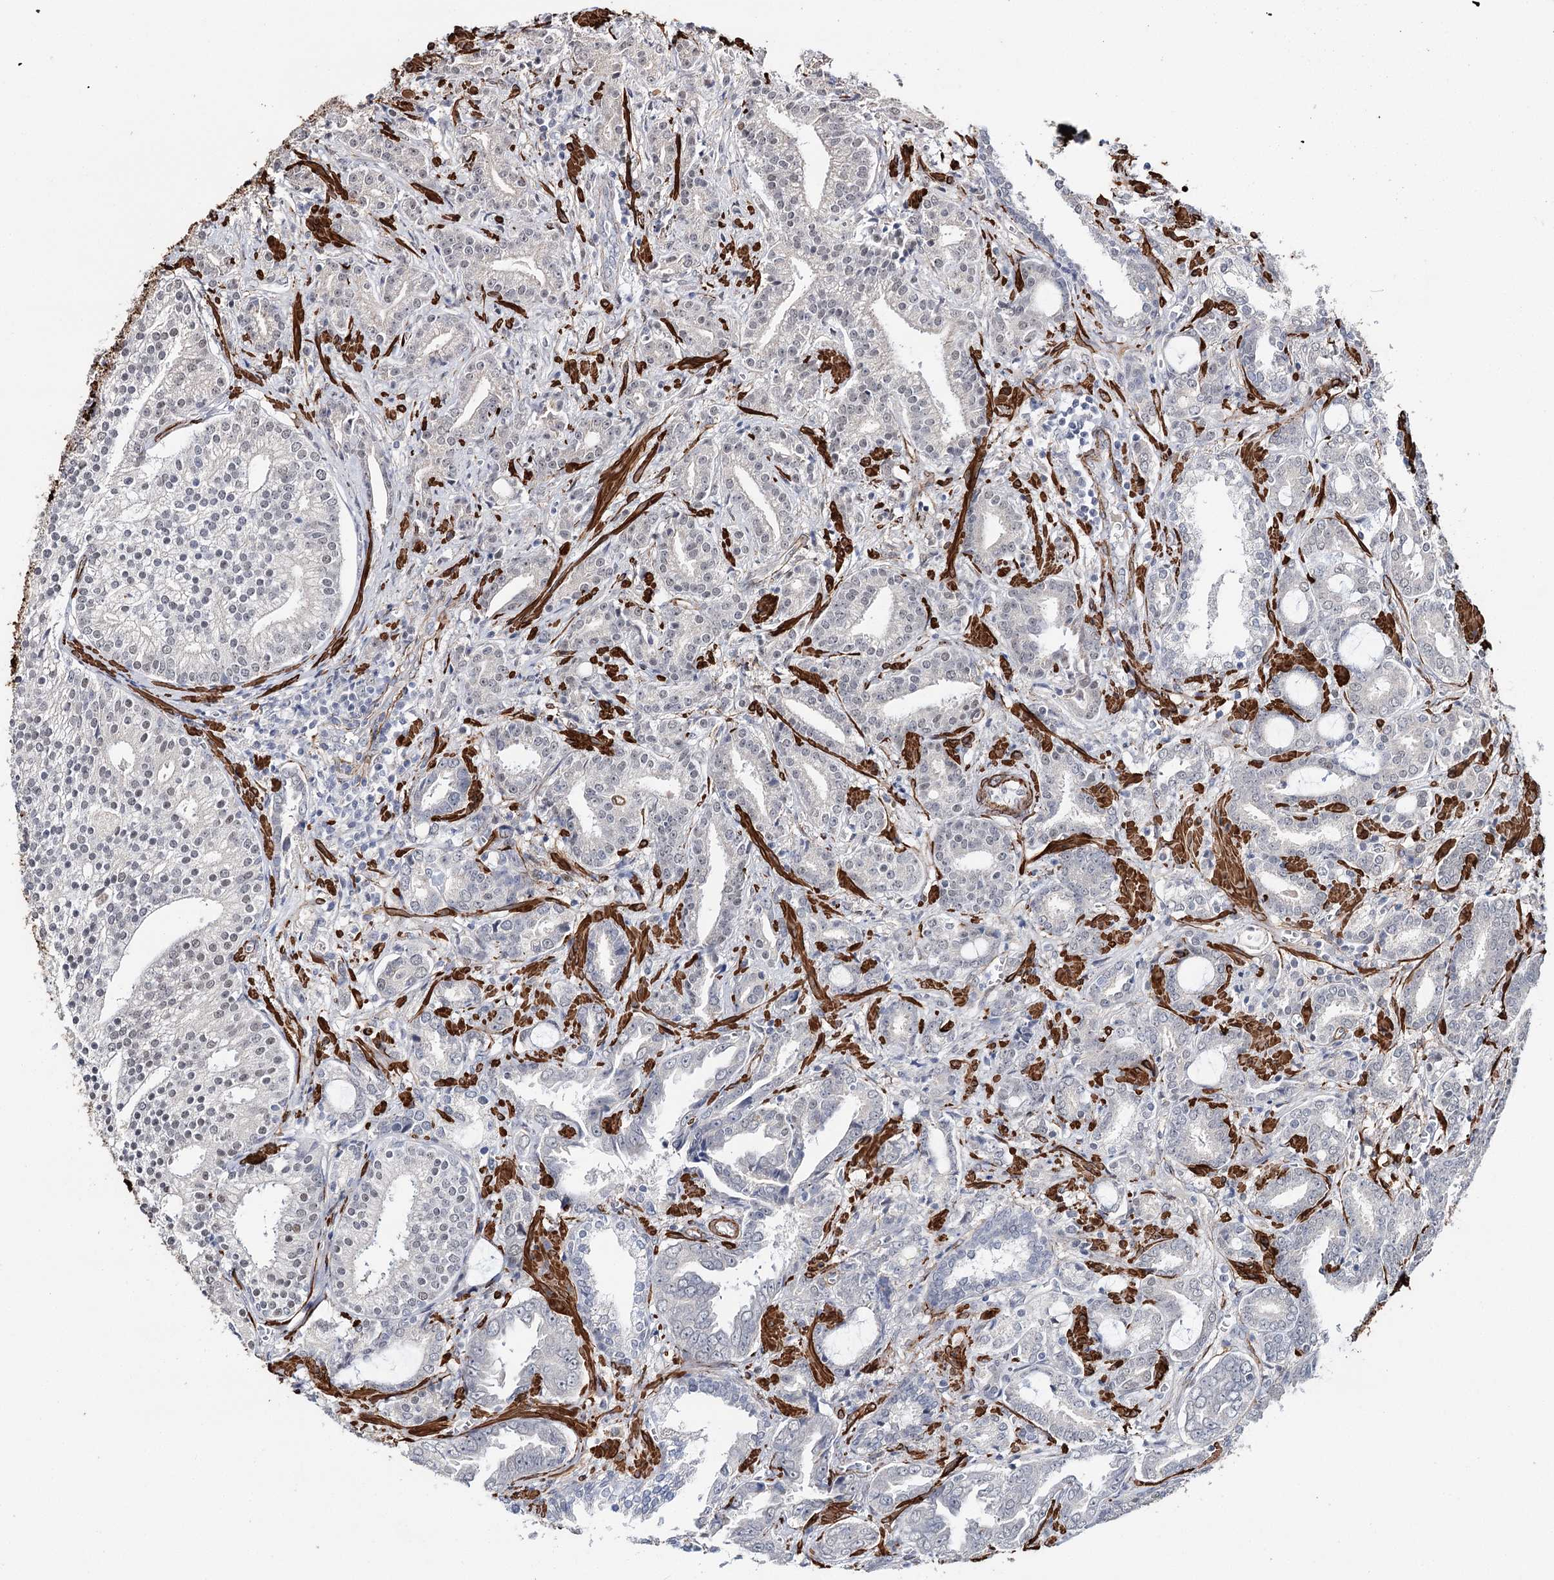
{"staining": {"intensity": "weak", "quantity": "<25%", "location": "nuclear"}, "tissue": "prostate cancer", "cell_type": "Tumor cells", "image_type": "cancer", "snomed": [{"axis": "morphology", "description": "Adenocarcinoma, High grade"}, {"axis": "topography", "description": "Prostate and seminal vesicle, NOS"}], "caption": "There is no significant staining in tumor cells of prostate high-grade adenocarcinoma. Brightfield microscopy of immunohistochemistry (IHC) stained with DAB (3,3'-diaminobenzidine) (brown) and hematoxylin (blue), captured at high magnification.", "gene": "CFAP46", "patient": {"sex": "male", "age": 67}}